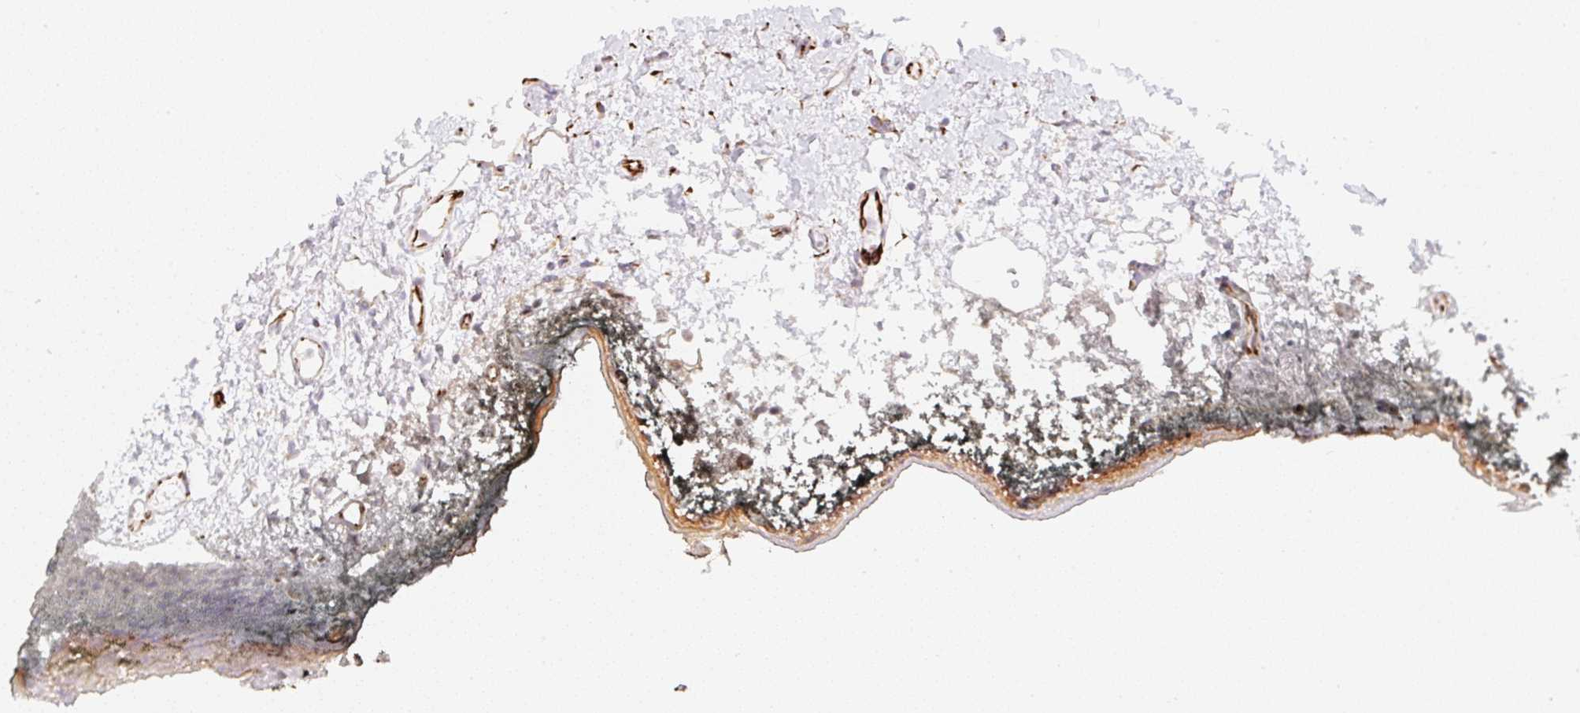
{"staining": {"intensity": "moderate", "quantity": "<25%", "location": "cytoplasmic/membranous"}, "tissue": "oral mucosa", "cell_type": "Squamous epithelial cells", "image_type": "normal", "snomed": [{"axis": "morphology", "description": "Normal tissue, NOS"}, {"axis": "morphology", "description": "Squamous cell carcinoma, NOS"}, {"axis": "topography", "description": "Oral tissue"}, {"axis": "topography", "description": "Head-Neck"}], "caption": "Protein analysis of normal oral mucosa reveals moderate cytoplasmic/membranous expression in about <25% of squamous epithelial cells.", "gene": "ZNF689", "patient": {"sex": "female", "age": 81}}